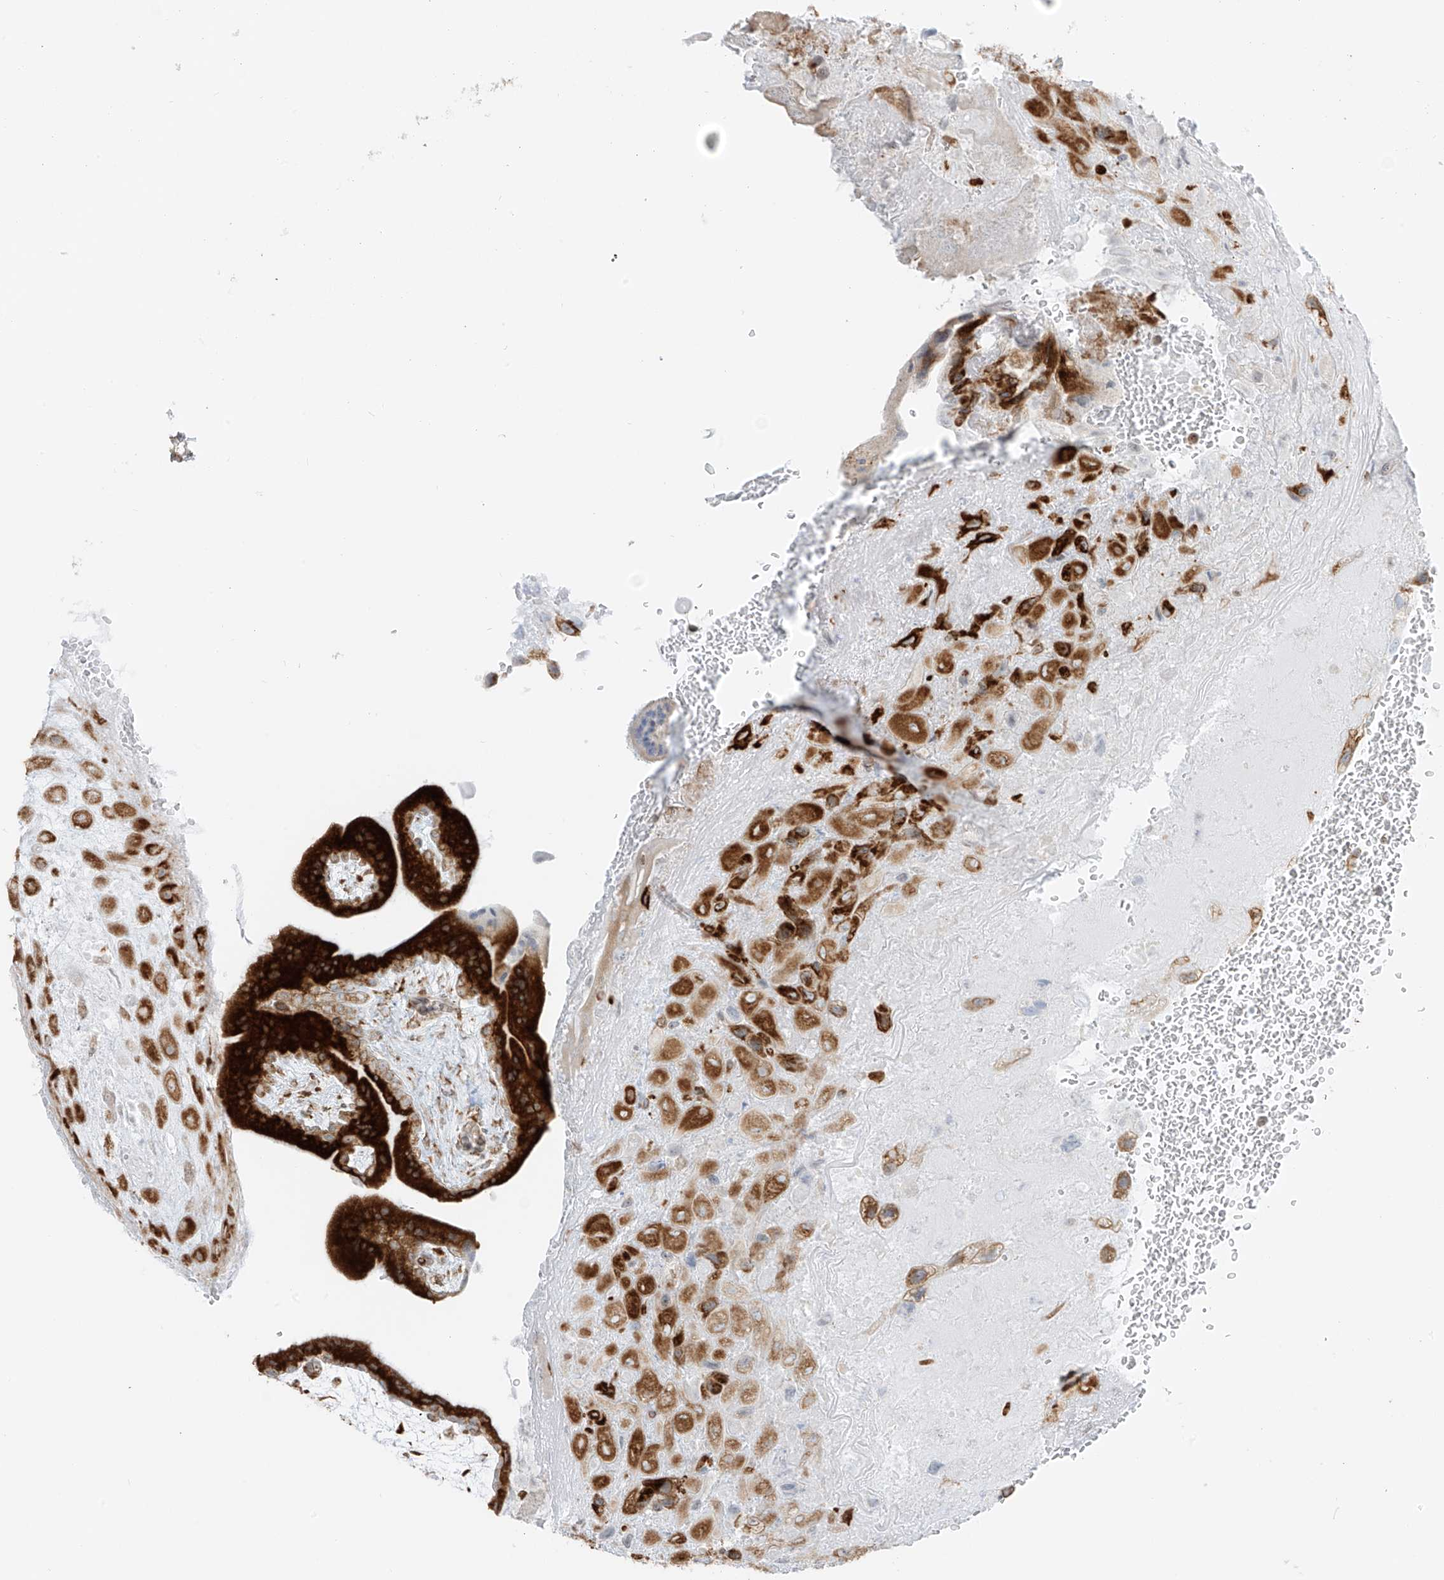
{"staining": {"intensity": "strong", "quantity": ">75%", "location": "cytoplasmic/membranous"}, "tissue": "placenta", "cell_type": "Decidual cells", "image_type": "normal", "snomed": [{"axis": "morphology", "description": "Normal tissue, NOS"}, {"axis": "topography", "description": "Placenta"}], "caption": "The histopathology image reveals a brown stain indicating the presence of a protein in the cytoplasmic/membranous of decidual cells in placenta. The staining was performed using DAB to visualize the protein expression in brown, while the nuclei were stained in blue with hematoxylin (Magnification: 20x).", "gene": "LRRC59", "patient": {"sex": "female", "age": 35}}